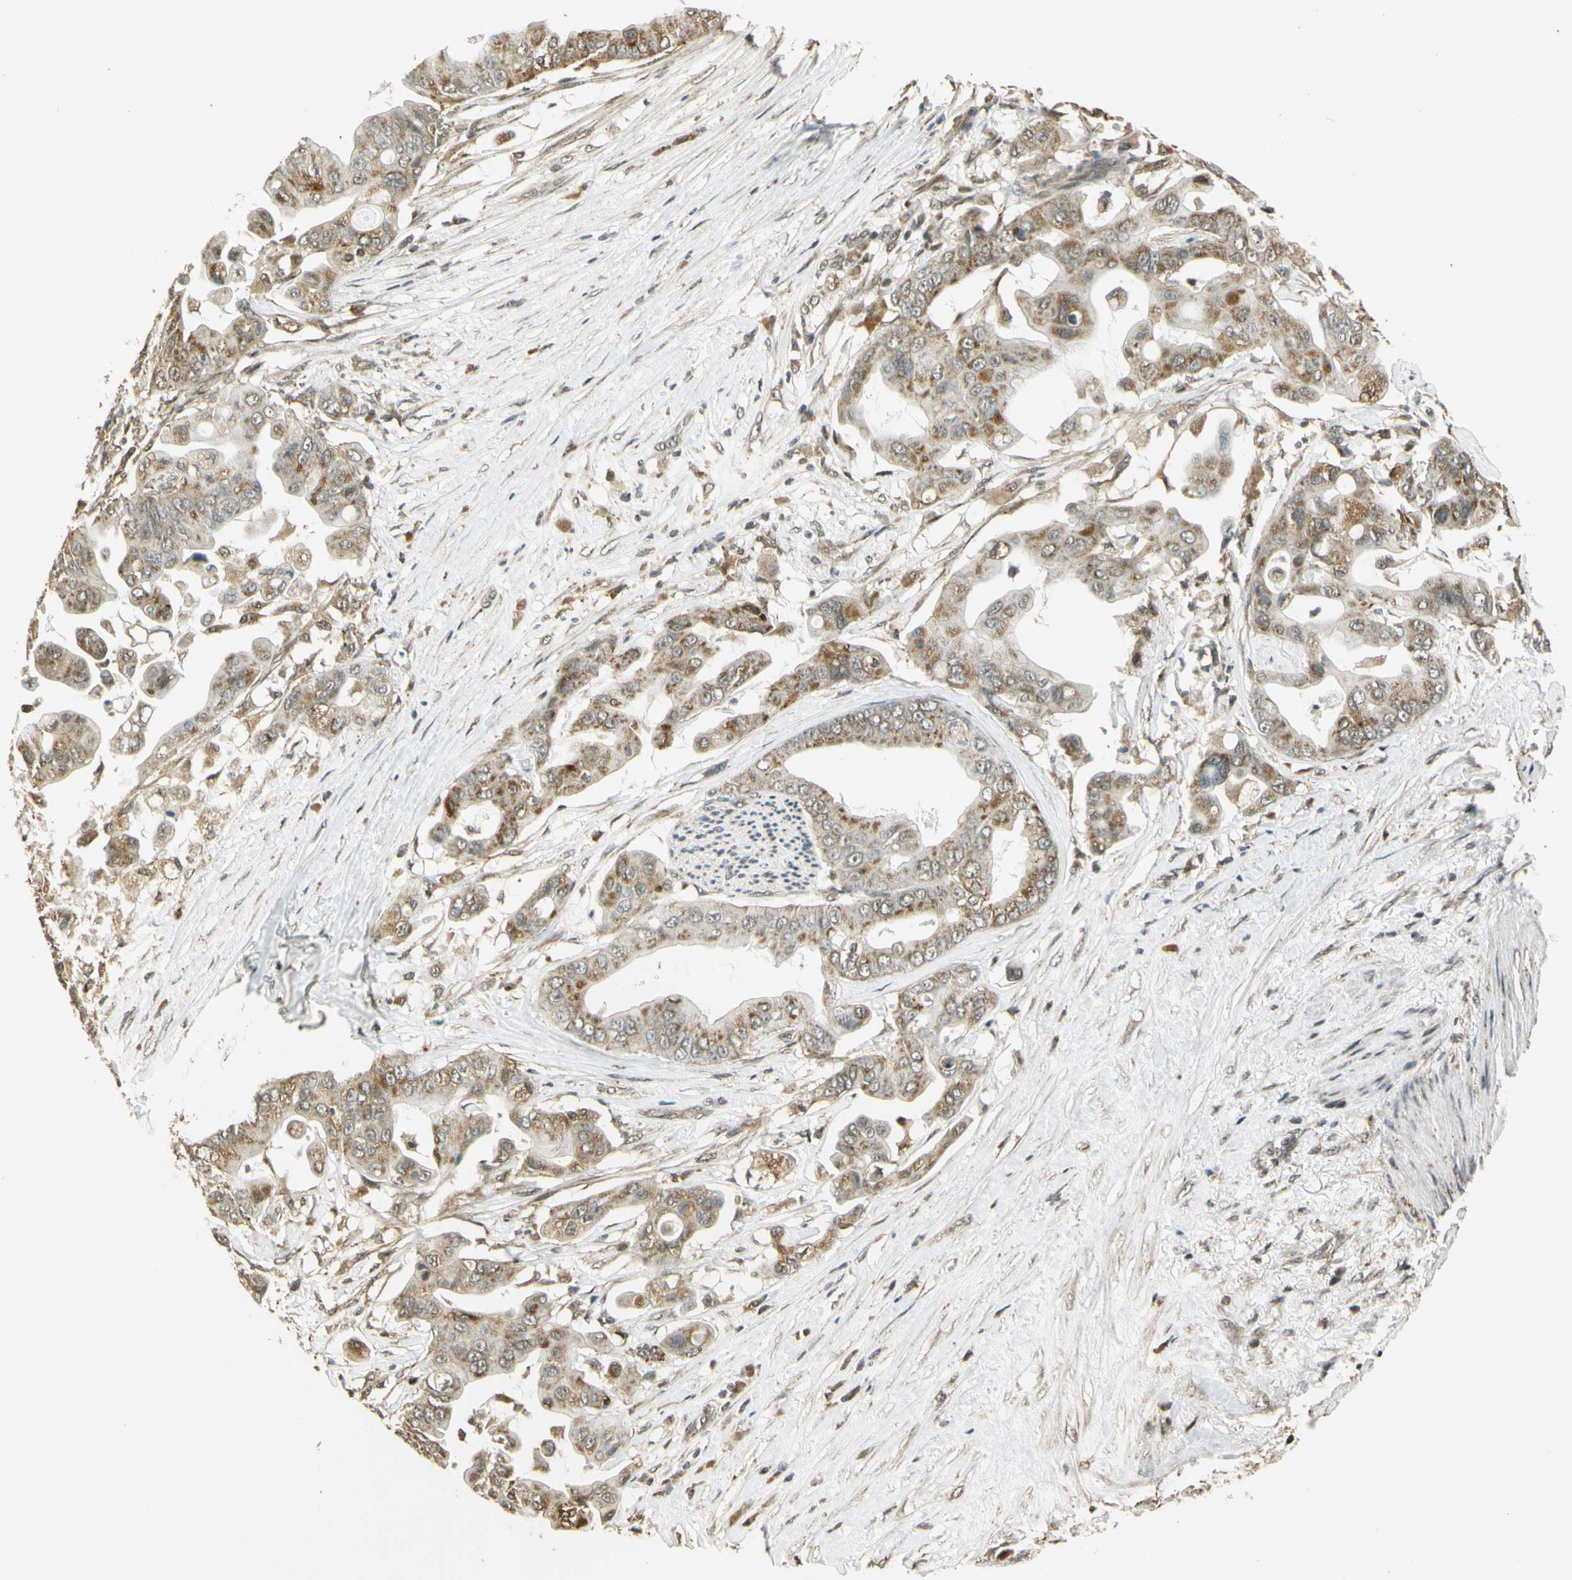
{"staining": {"intensity": "moderate", "quantity": ">75%", "location": "cytoplasmic/membranous"}, "tissue": "pancreatic cancer", "cell_type": "Tumor cells", "image_type": "cancer", "snomed": [{"axis": "morphology", "description": "Adenocarcinoma, NOS"}, {"axis": "topography", "description": "Pancreas"}], "caption": "Protein staining by immunohistochemistry (IHC) demonstrates moderate cytoplasmic/membranous expression in approximately >75% of tumor cells in pancreatic cancer (adenocarcinoma).", "gene": "LAMTOR1", "patient": {"sex": "female", "age": 75}}